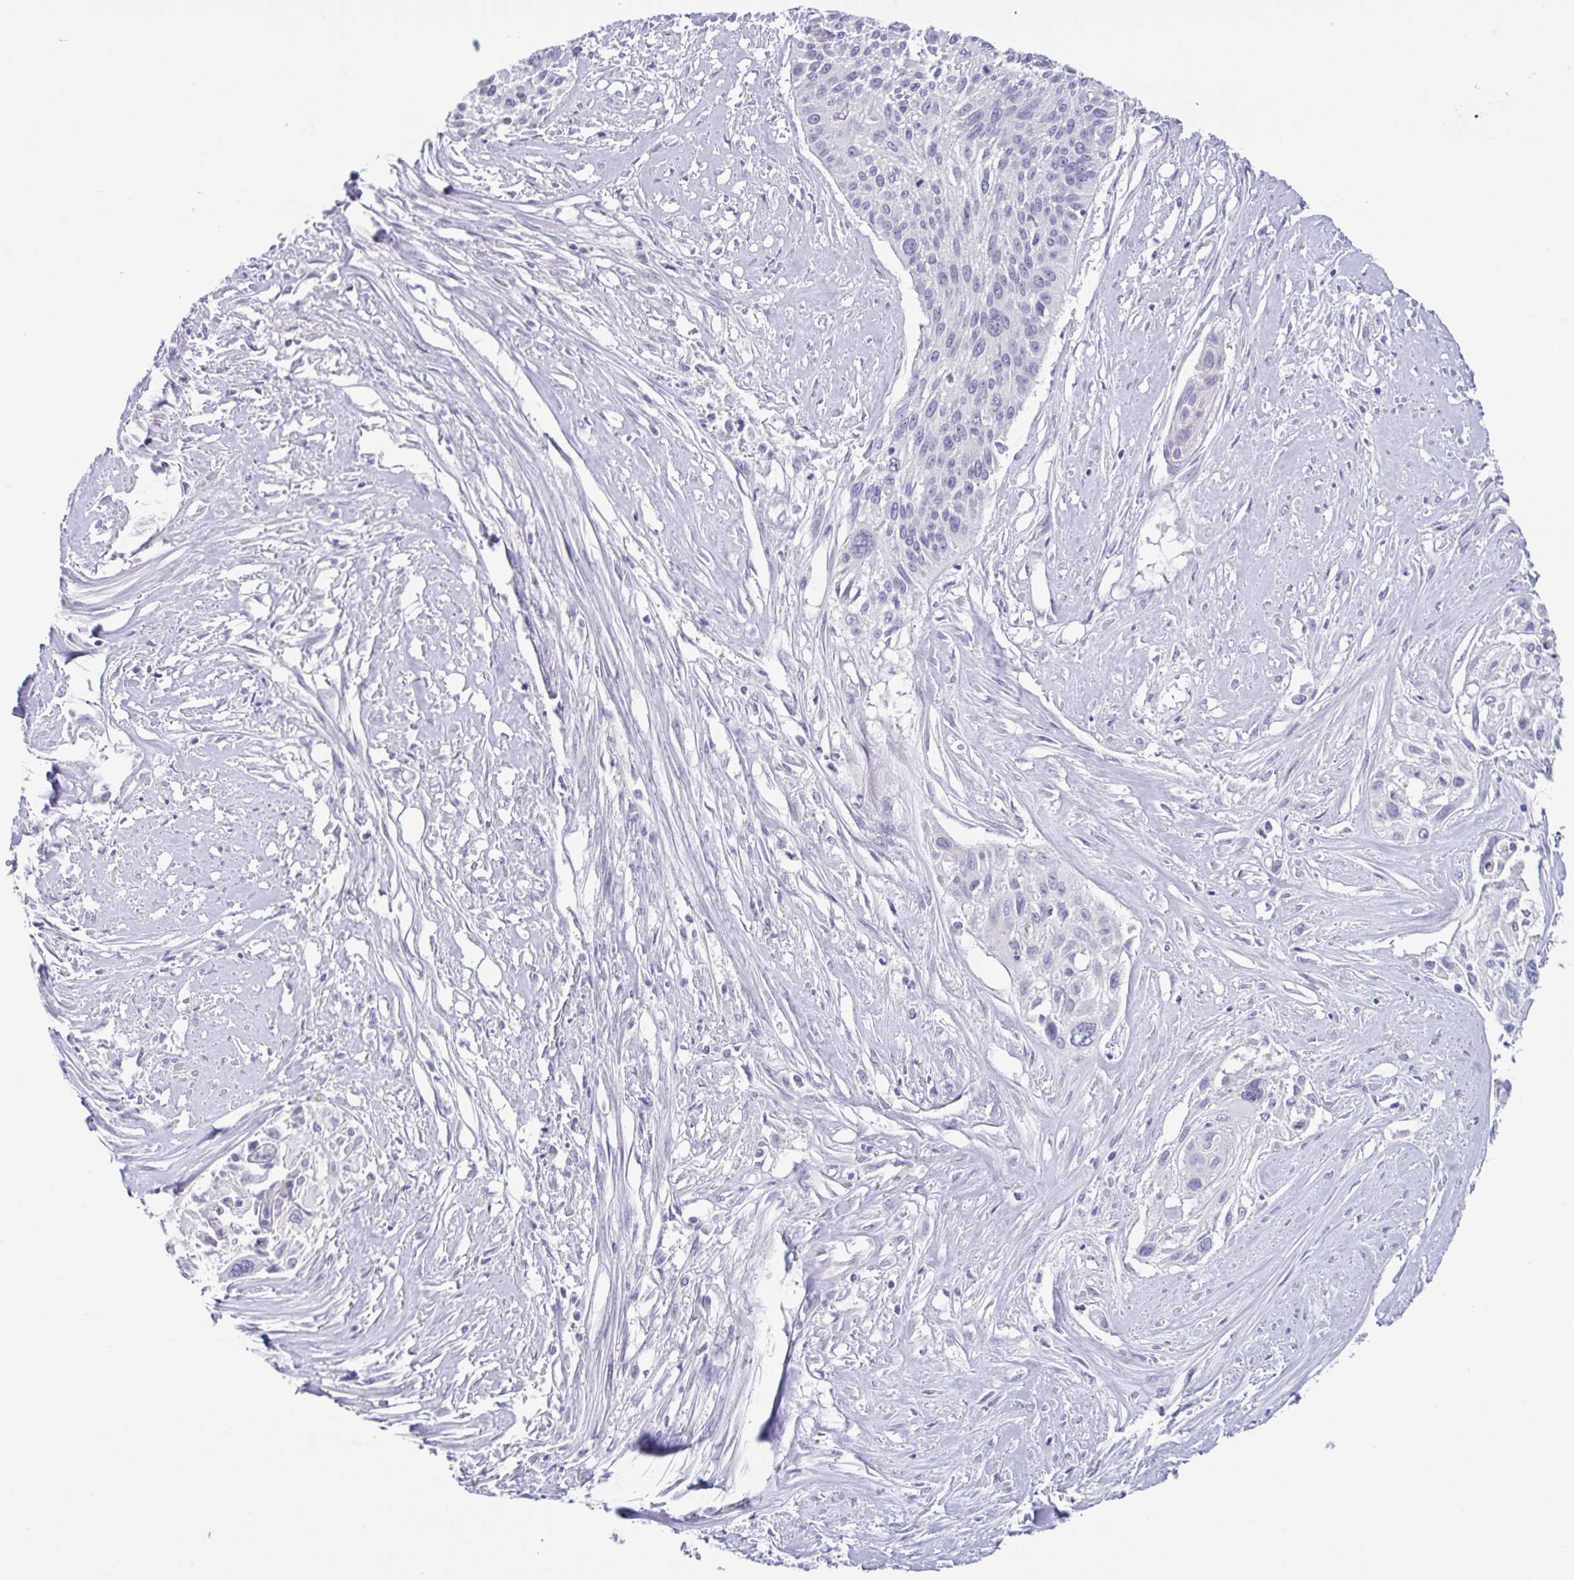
{"staining": {"intensity": "negative", "quantity": "none", "location": "none"}, "tissue": "cervical cancer", "cell_type": "Tumor cells", "image_type": "cancer", "snomed": [{"axis": "morphology", "description": "Squamous cell carcinoma, NOS"}, {"axis": "topography", "description": "Cervix"}], "caption": "Tumor cells show no significant protein staining in cervical cancer (squamous cell carcinoma). Nuclei are stained in blue.", "gene": "RDH11", "patient": {"sex": "female", "age": 49}}